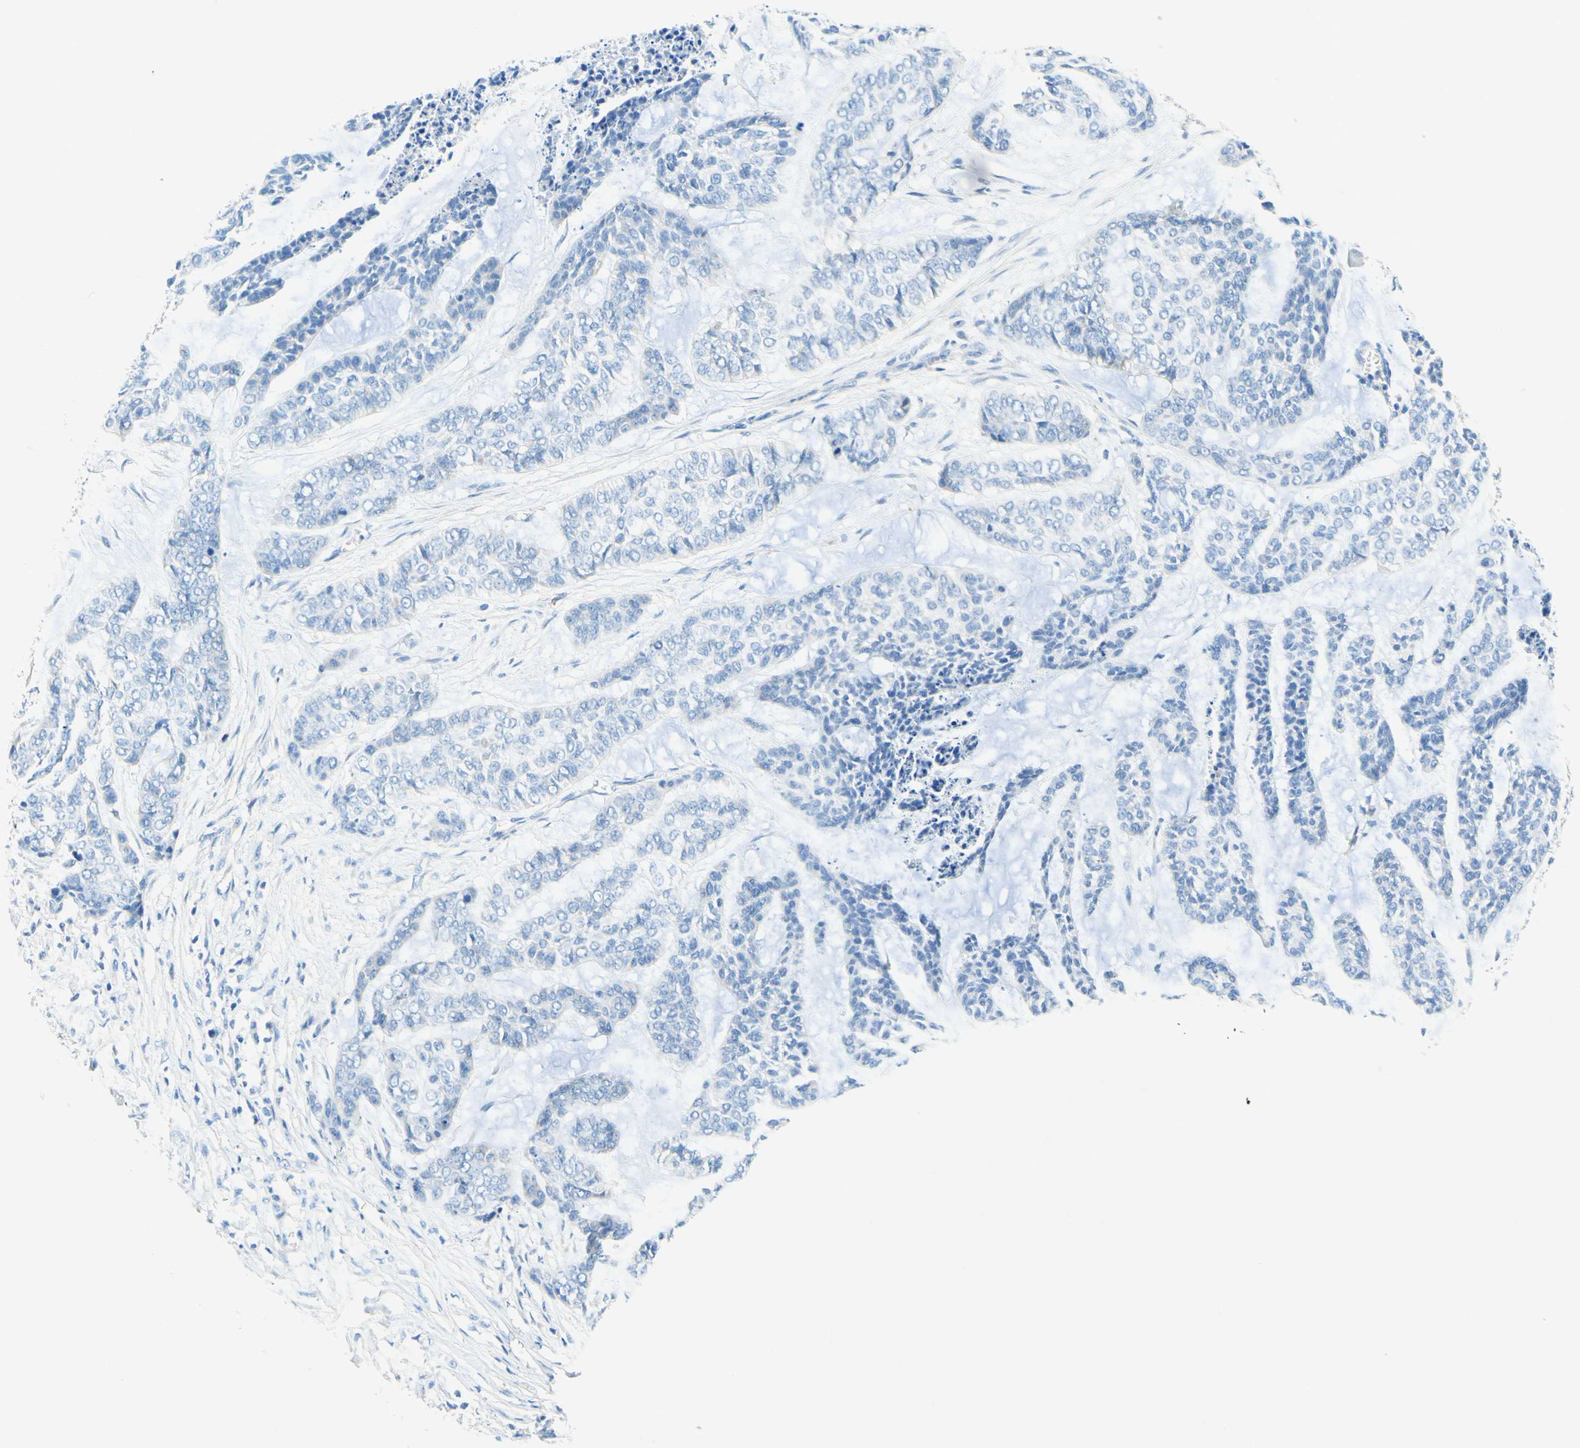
{"staining": {"intensity": "negative", "quantity": "none", "location": "none"}, "tissue": "skin cancer", "cell_type": "Tumor cells", "image_type": "cancer", "snomed": [{"axis": "morphology", "description": "Basal cell carcinoma"}, {"axis": "topography", "description": "Skin"}], "caption": "Tumor cells show no significant protein positivity in skin cancer (basal cell carcinoma). (DAB immunohistochemistry (IHC) visualized using brightfield microscopy, high magnification).", "gene": "SLC46A1", "patient": {"sex": "female", "age": 64}}